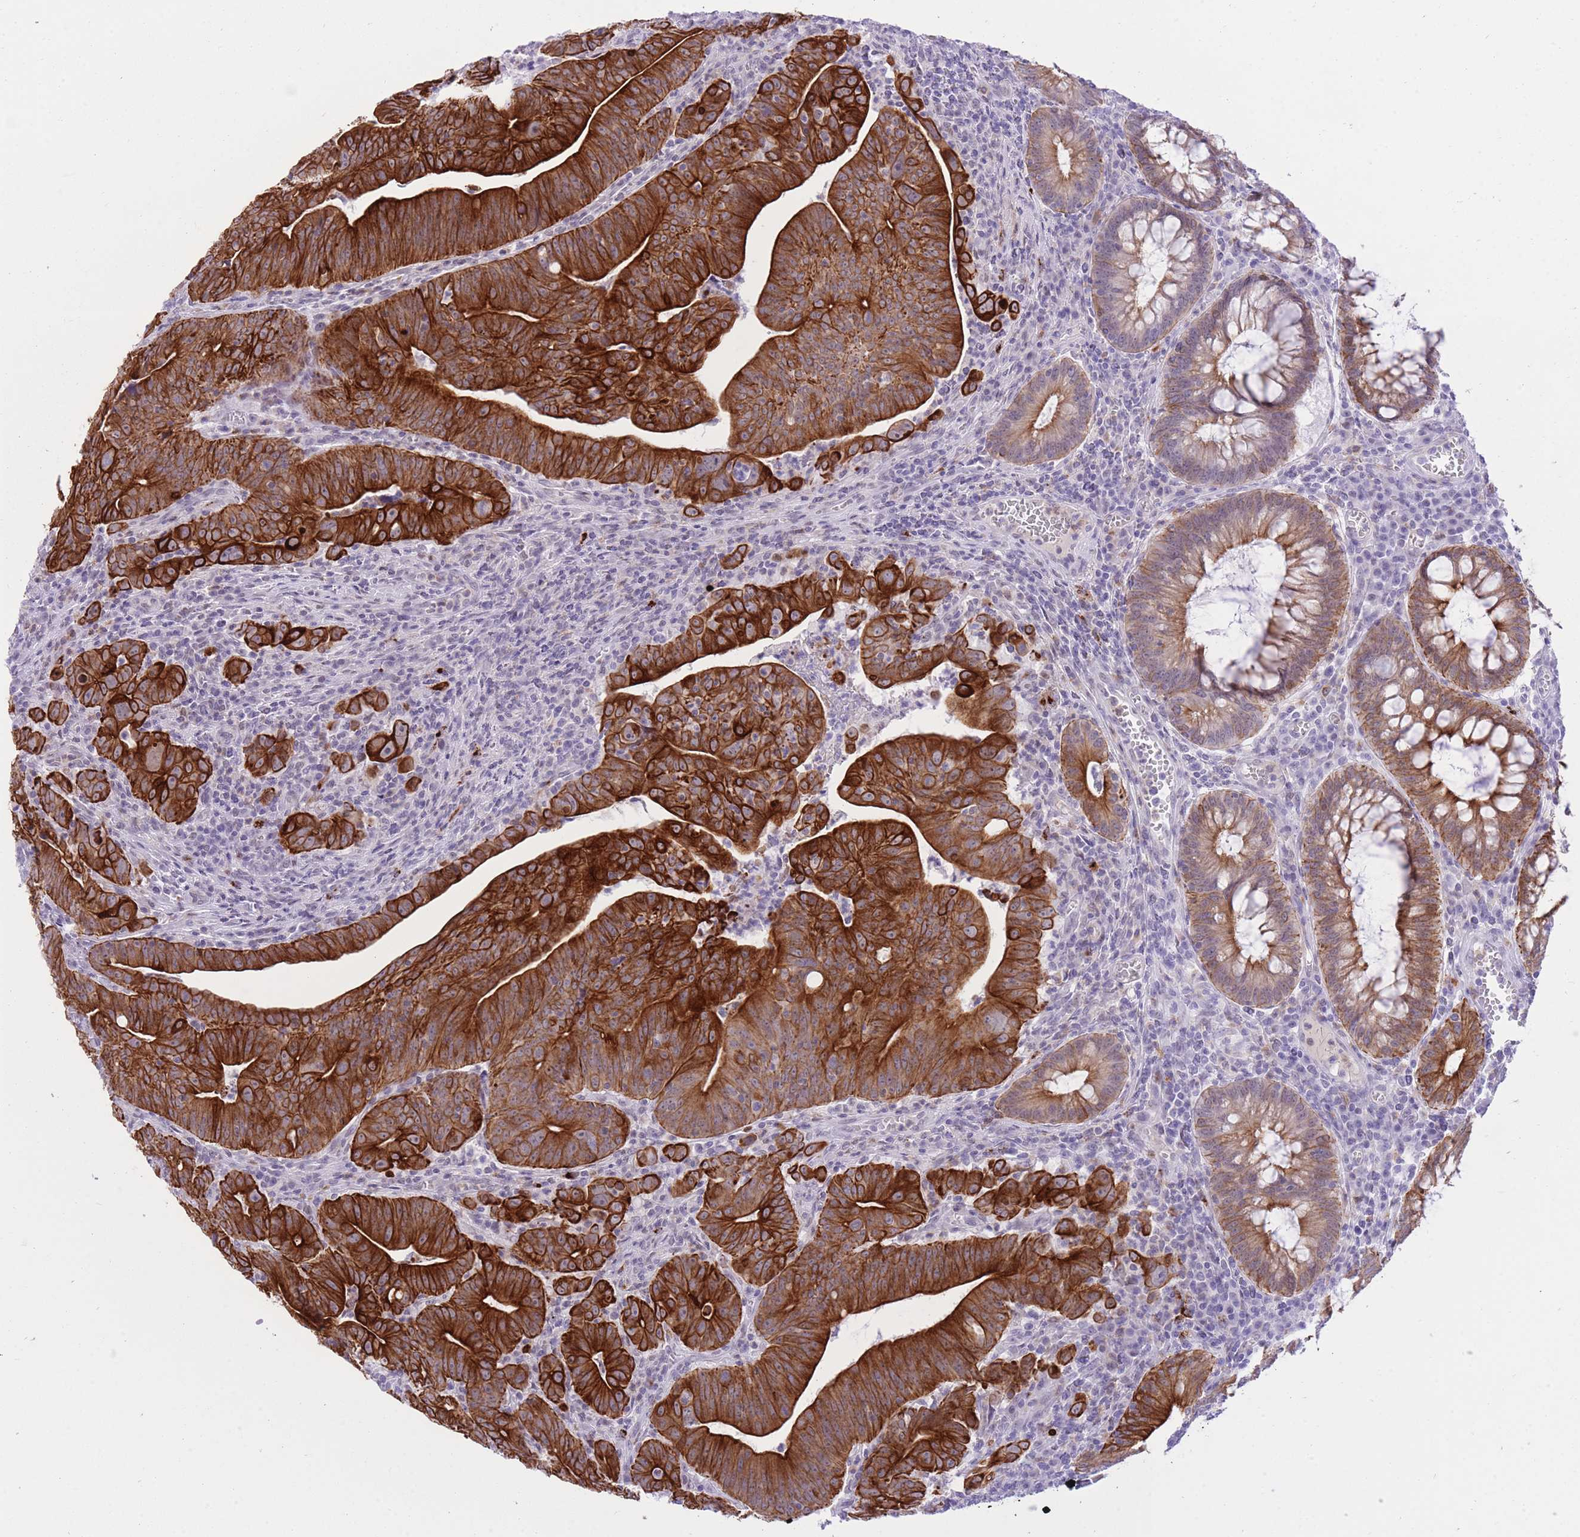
{"staining": {"intensity": "strong", "quantity": ">75%", "location": "cytoplasmic/membranous"}, "tissue": "colorectal cancer", "cell_type": "Tumor cells", "image_type": "cancer", "snomed": [{"axis": "morphology", "description": "Adenocarcinoma, NOS"}, {"axis": "topography", "description": "Rectum"}], "caption": "The histopathology image reveals staining of colorectal cancer, revealing strong cytoplasmic/membranous protein expression (brown color) within tumor cells.", "gene": "MEIS3", "patient": {"sex": "male", "age": 69}}